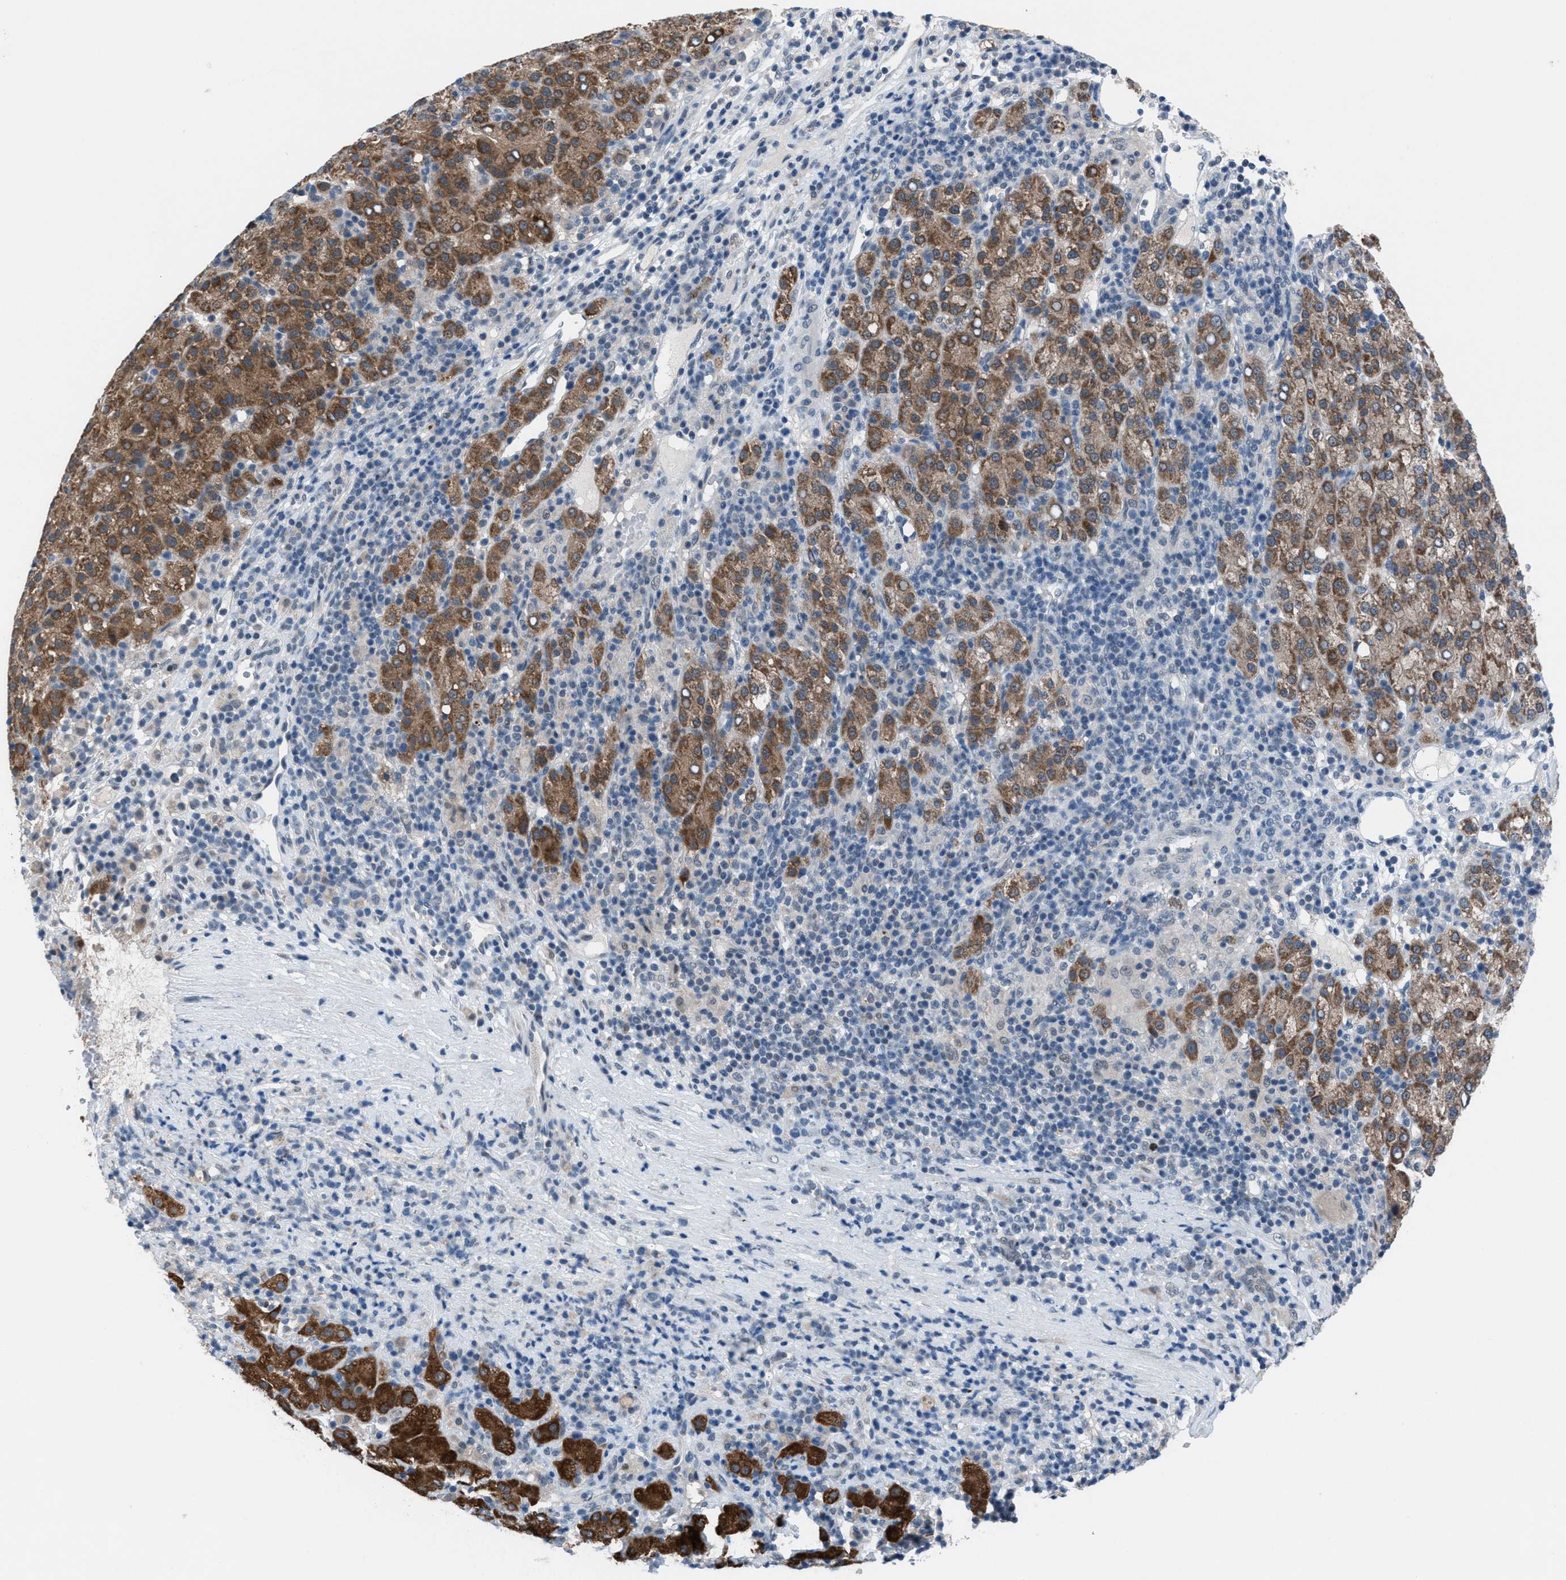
{"staining": {"intensity": "moderate", "quantity": ">75%", "location": "cytoplasmic/membranous"}, "tissue": "liver cancer", "cell_type": "Tumor cells", "image_type": "cancer", "snomed": [{"axis": "morphology", "description": "Carcinoma, Hepatocellular, NOS"}, {"axis": "topography", "description": "Liver"}], "caption": "Hepatocellular carcinoma (liver) stained with IHC demonstrates moderate cytoplasmic/membranous staining in about >75% of tumor cells.", "gene": "ANAPC11", "patient": {"sex": "female", "age": 58}}